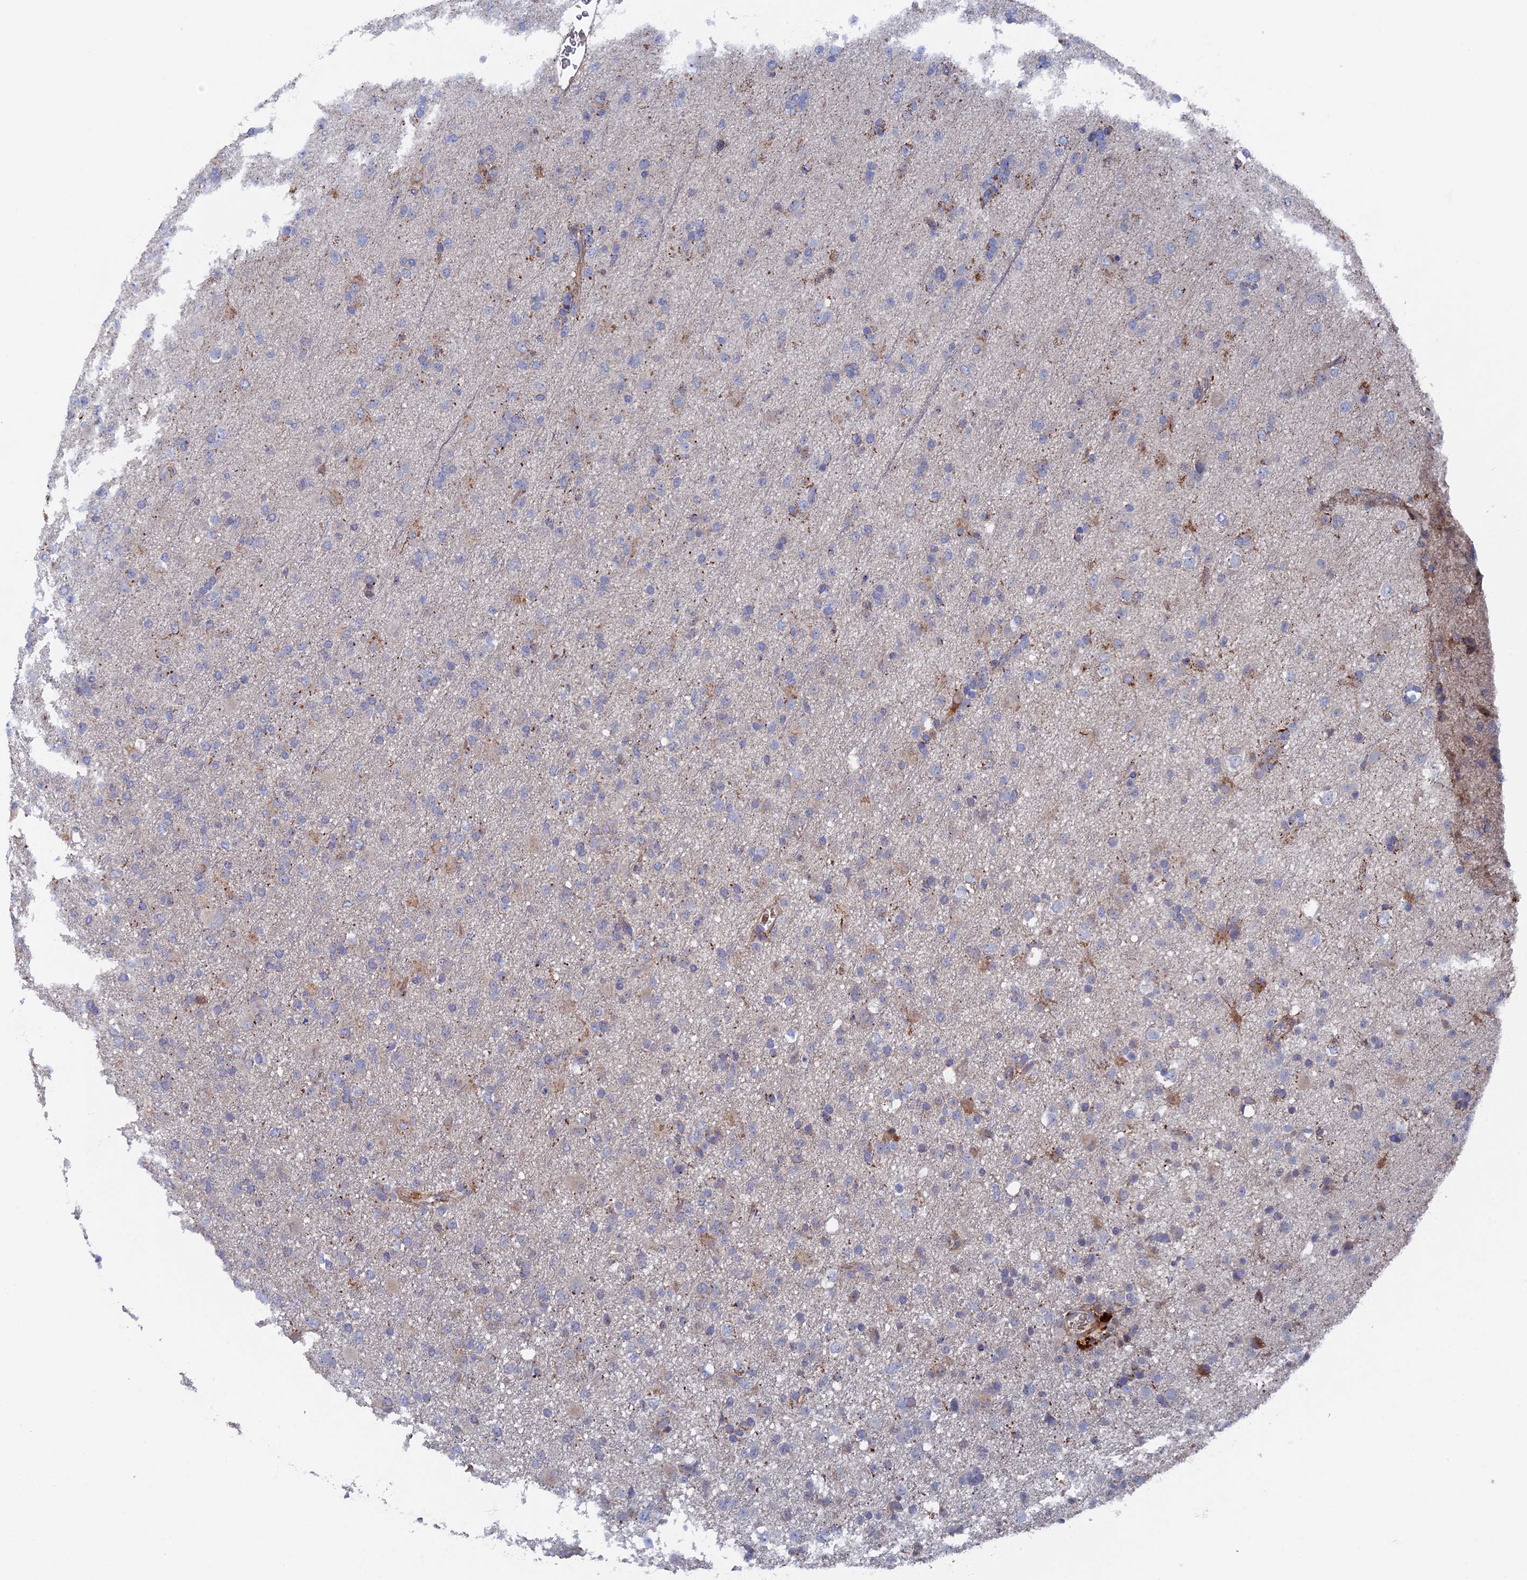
{"staining": {"intensity": "negative", "quantity": "none", "location": "none"}, "tissue": "glioma", "cell_type": "Tumor cells", "image_type": "cancer", "snomed": [{"axis": "morphology", "description": "Glioma, malignant, Low grade"}, {"axis": "topography", "description": "Brain"}], "caption": "The immunohistochemistry (IHC) image has no significant positivity in tumor cells of malignant glioma (low-grade) tissue. (DAB (3,3'-diaminobenzidine) IHC with hematoxylin counter stain).", "gene": "SMG9", "patient": {"sex": "male", "age": 65}}